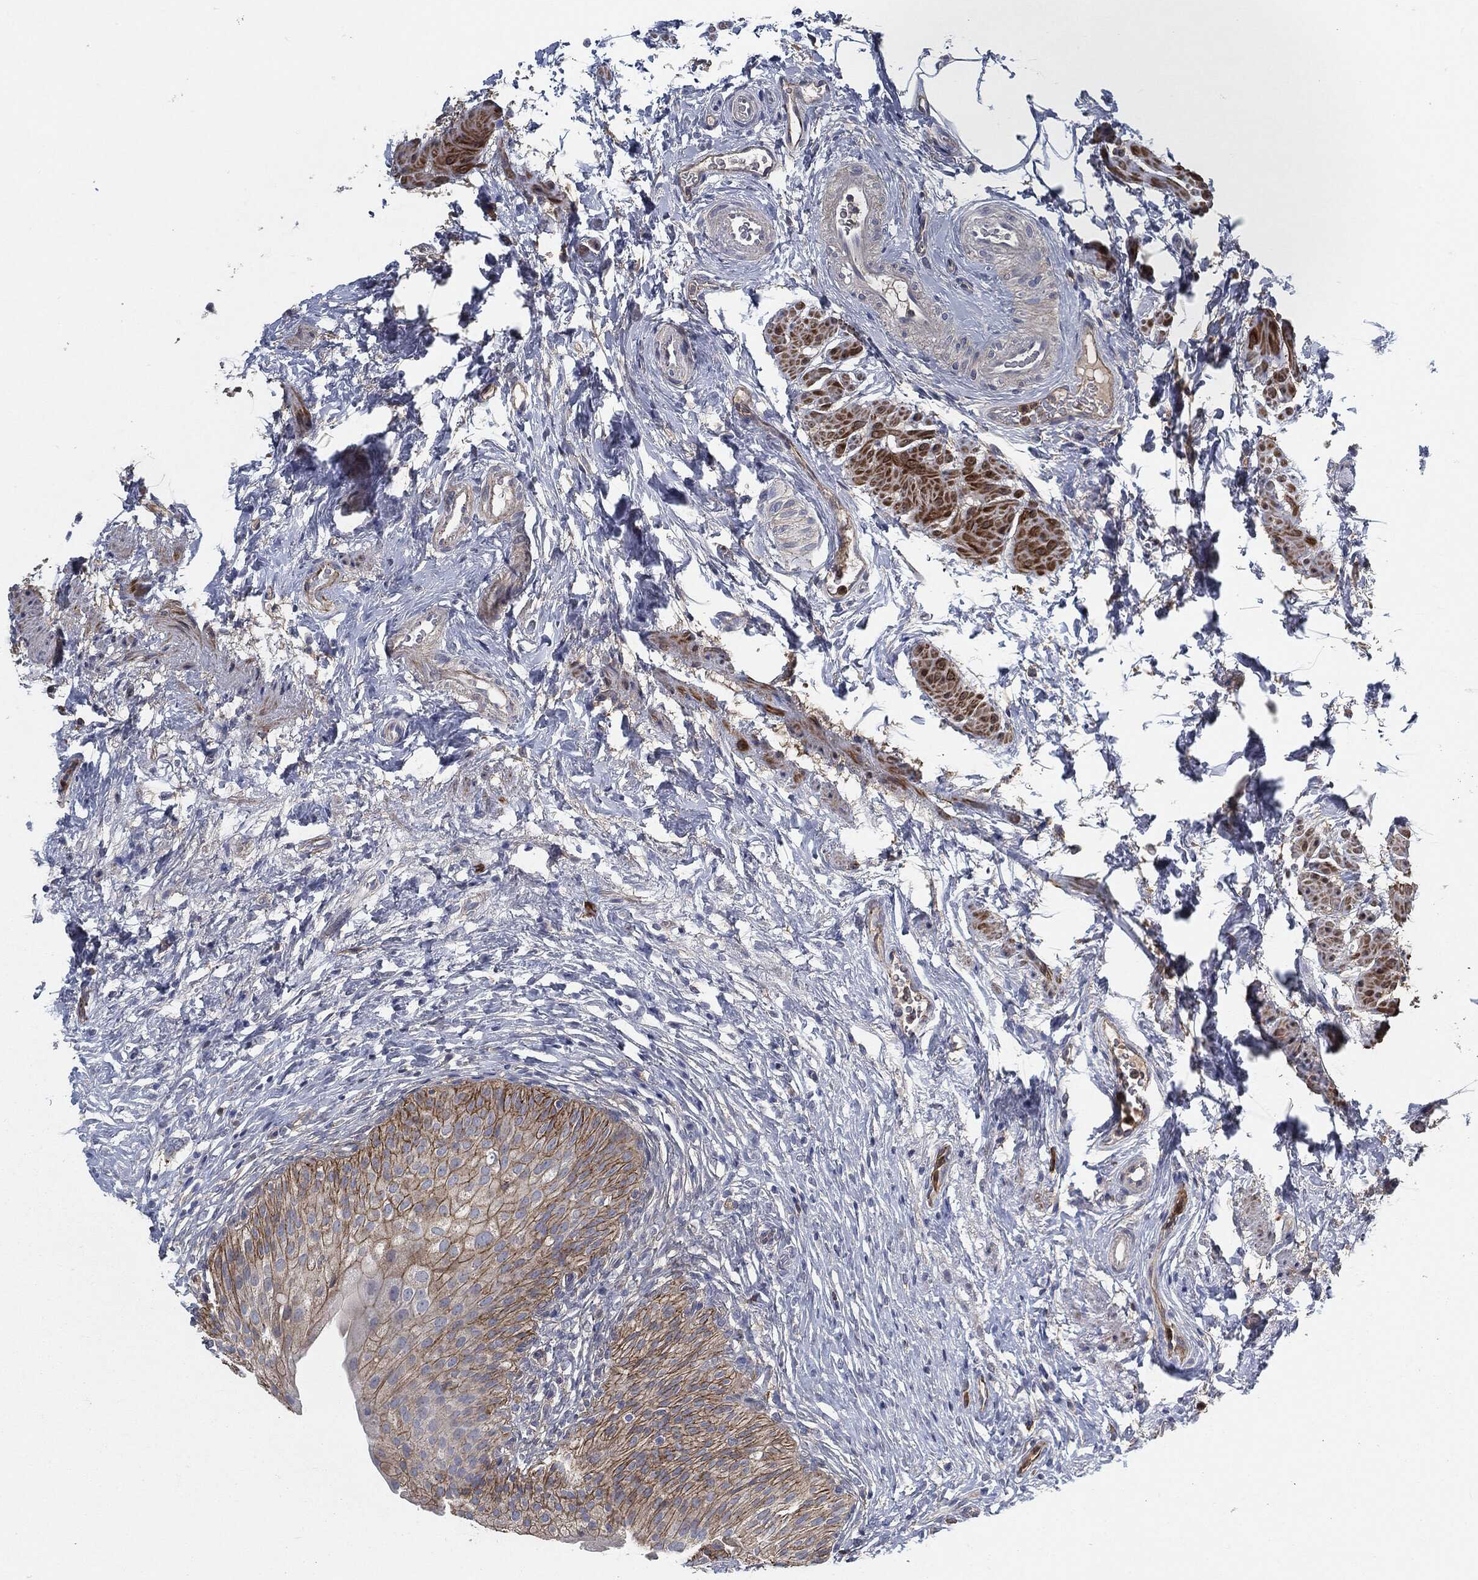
{"staining": {"intensity": "strong", "quantity": "25%-75%", "location": "cytoplasmic/membranous"}, "tissue": "urinary bladder", "cell_type": "Urothelial cells", "image_type": "normal", "snomed": [{"axis": "morphology", "description": "Normal tissue, NOS"}, {"axis": "topography", "description": "Urinary bladder"}], "caption": "This is an image of immunohistochemistry staining of benign urinary bladder, which shows strong expression in the cytoplasmic/membranous of urothelial cells.", "gene": "SVIL", "patient": {"sex": "male", "age": 46}}